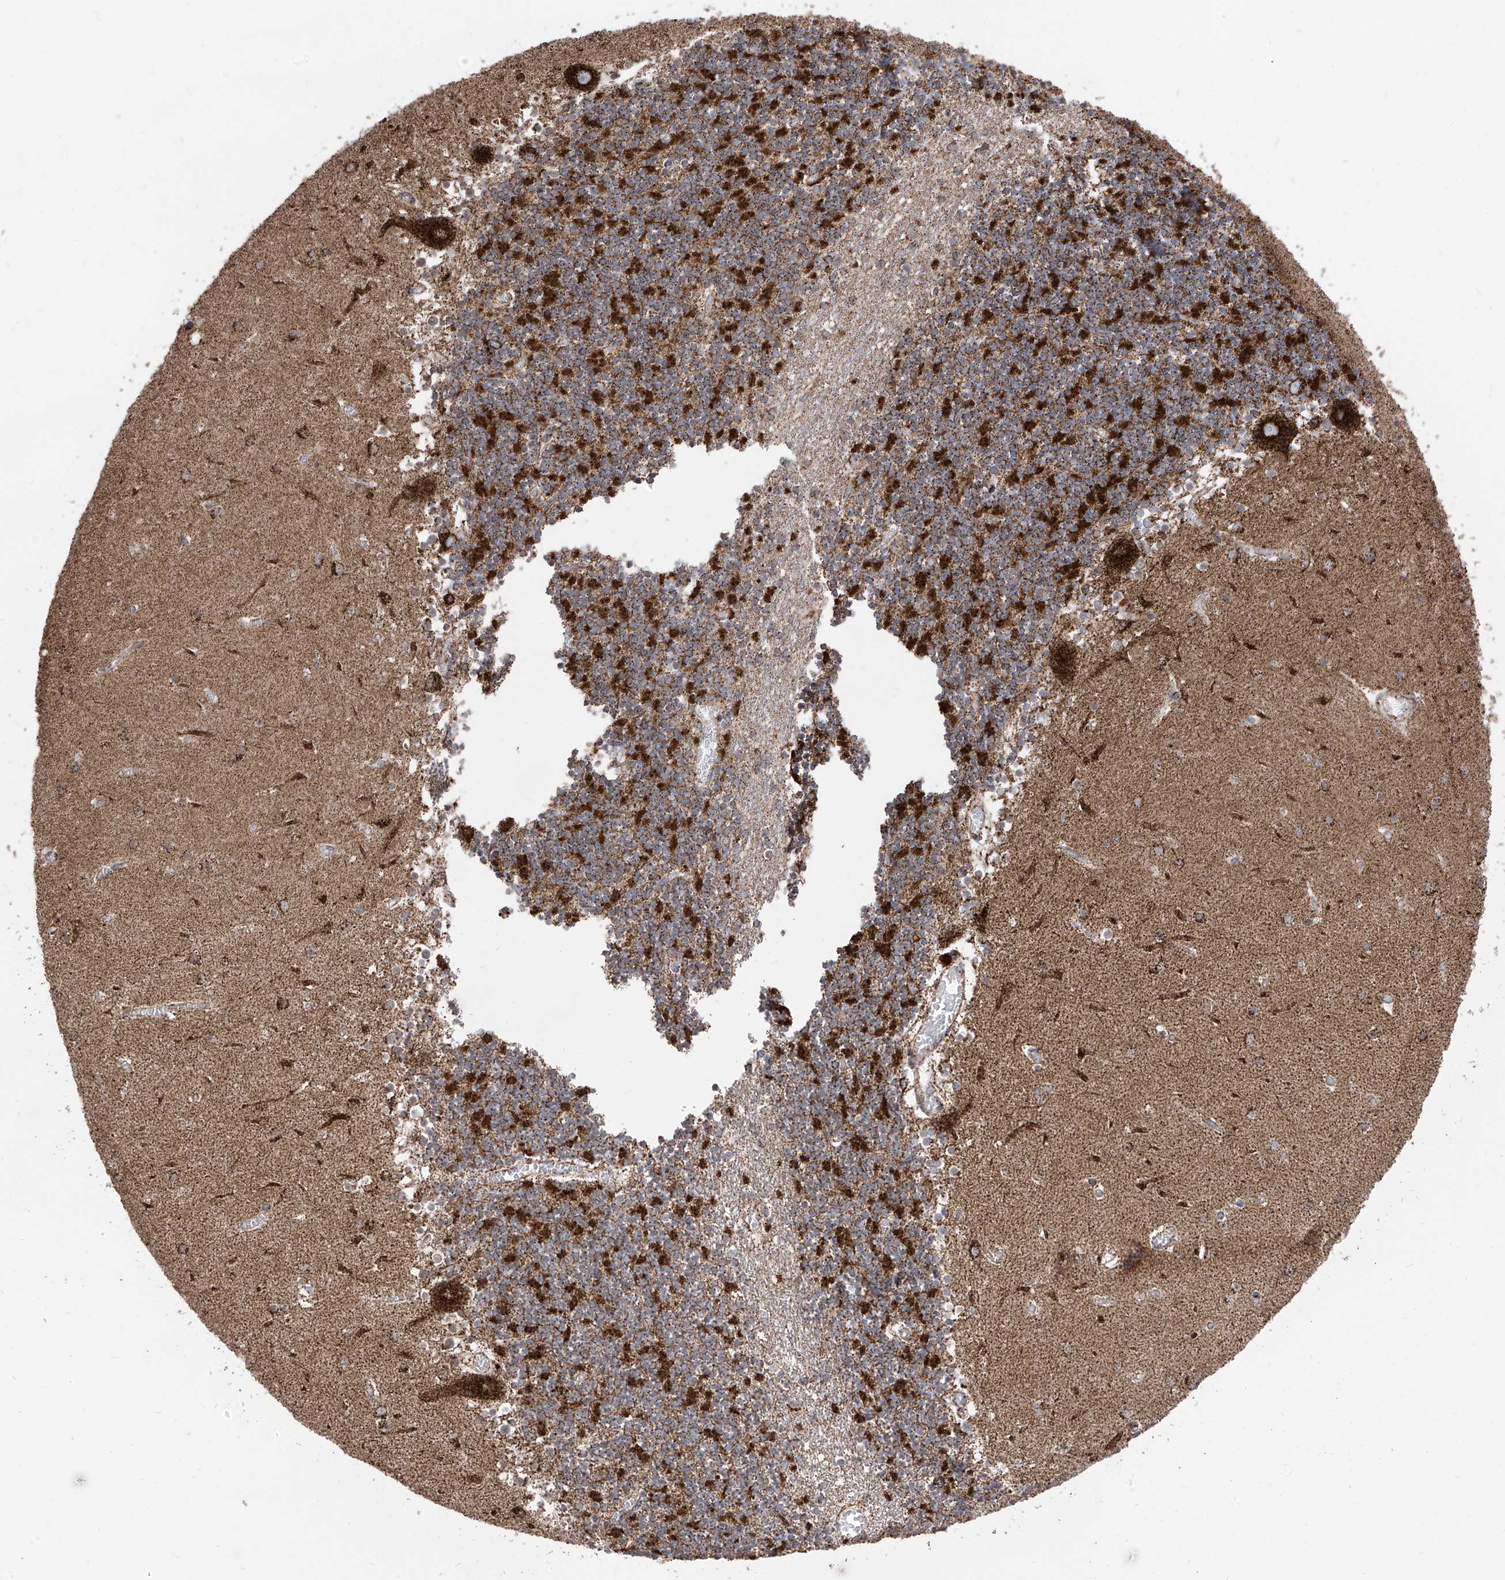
{"staining": {"intensity": "strong", "quantity": "25%-75%", "location": "cytoplasmic/membranous"}, "tissue": "cerebellum", "cell_type": "Cells in granular layer", "image_type": "normal", "snomed": [{"axis": "morphology", "description": "Normal tissue, NOS"}, {"axis": "topography", "description": "Cerebellum"}], "caption": "Immunohistochemistry staining of unremarkable cerebellum, which exhibits high levels of strong cytoplasmic/membranous expression in about 25%-75% of cells in granular layer indicating strong cytoplasmic/membranous protein expression. The staining was performed using DAB (brown) for protein detection and nuclei were counterstained in hematoxylin (blue).", "gene": "COX5B", "patient": {"sex": "female", "age": 28}}